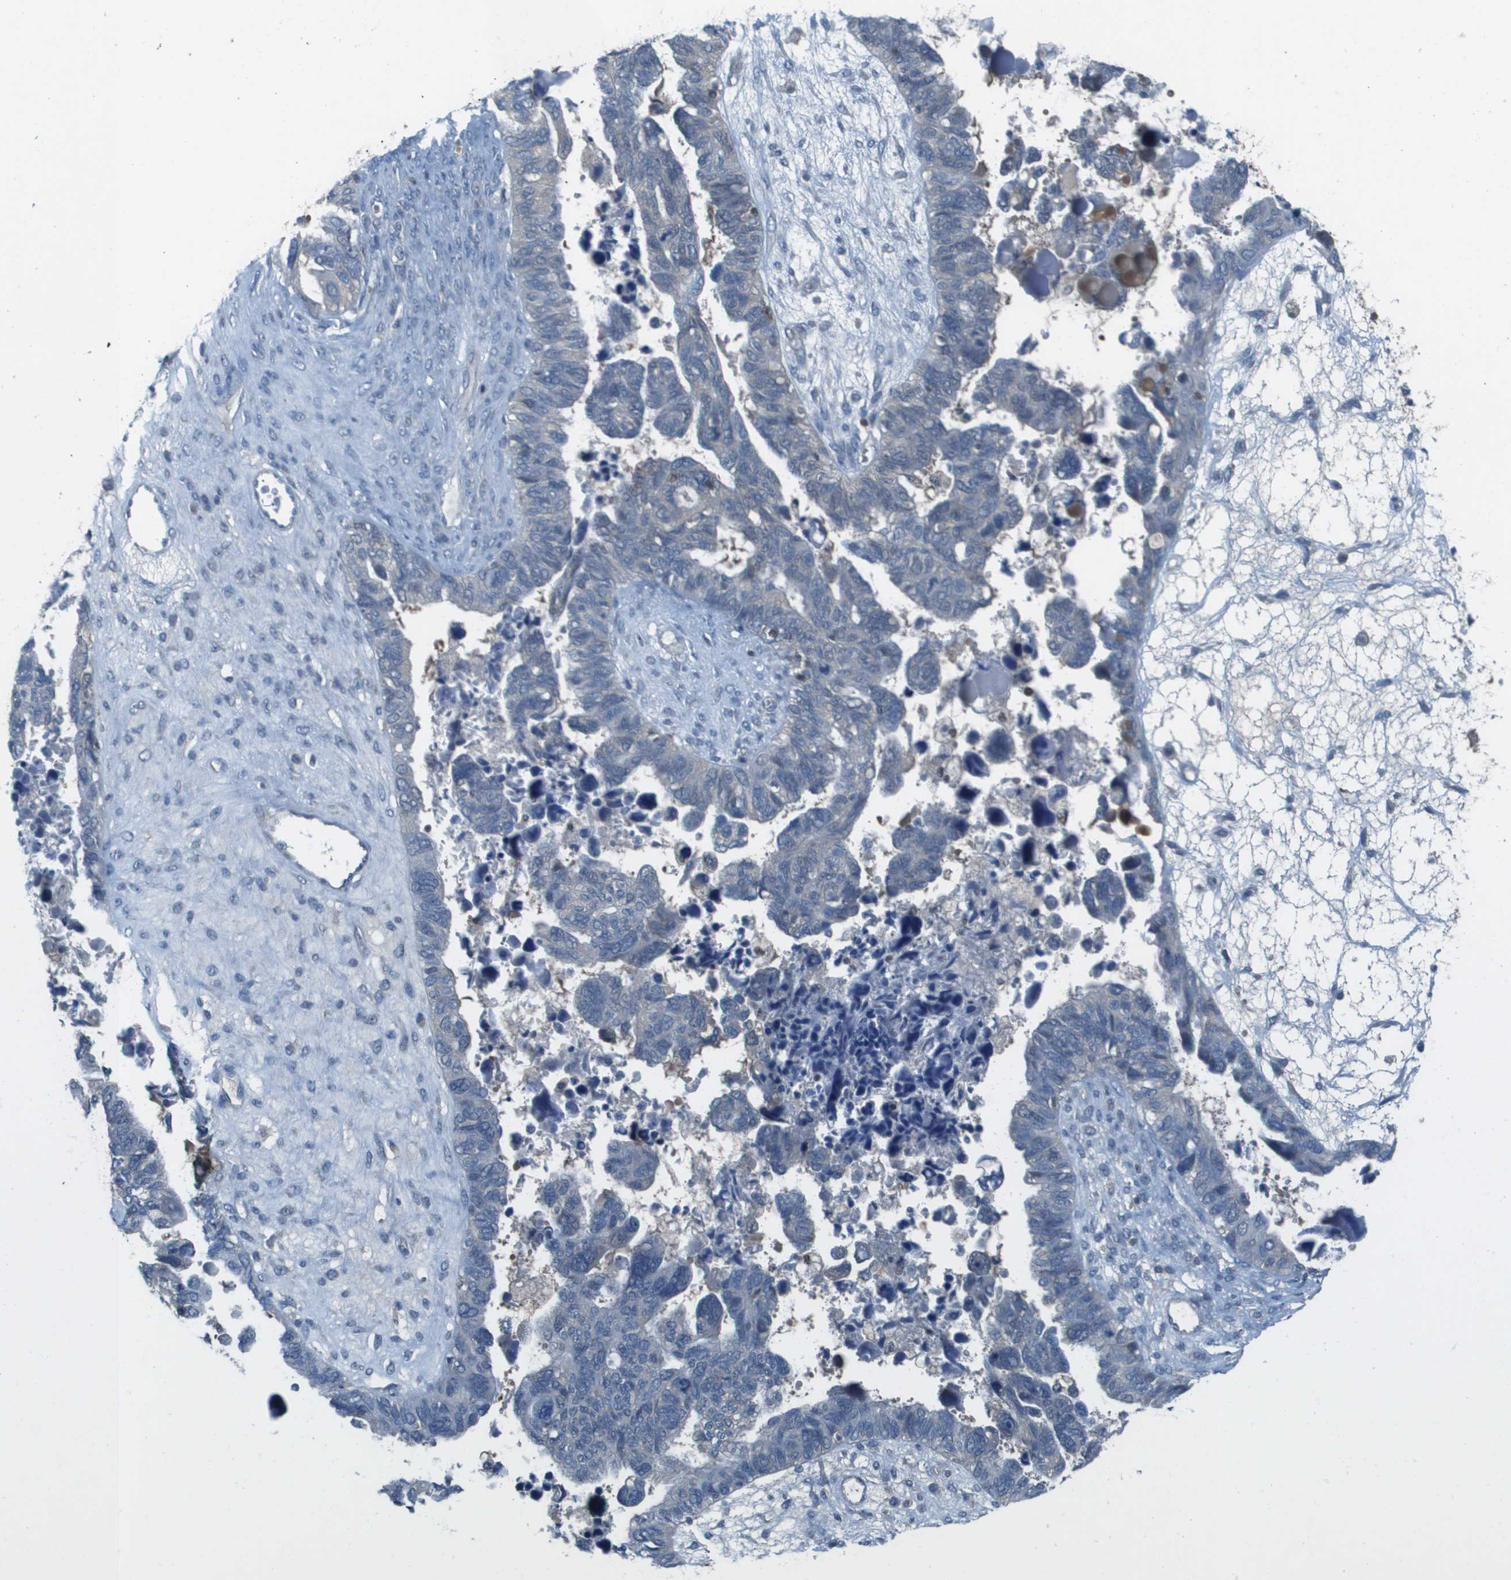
{"staining": {"intensity": "negative", "quantity": "none", "location": "none"}, "tissue": "ovarian cancer", "cell_type": "Tumor cells", "image_type": "cancer", "snomed": [{"axis": "morphology", "description": "Cystadenocarcinoma, serous, NOS"}, {"axis": "topography", "description": "Ovary"}], "caption": "The immunohistochemistry image has no significant positivity in tumor cells of ovarian serous cystadenocarcinoma tissue.", "gene": "CAMK4", "patient": {"sex": "female", "age": 79}}